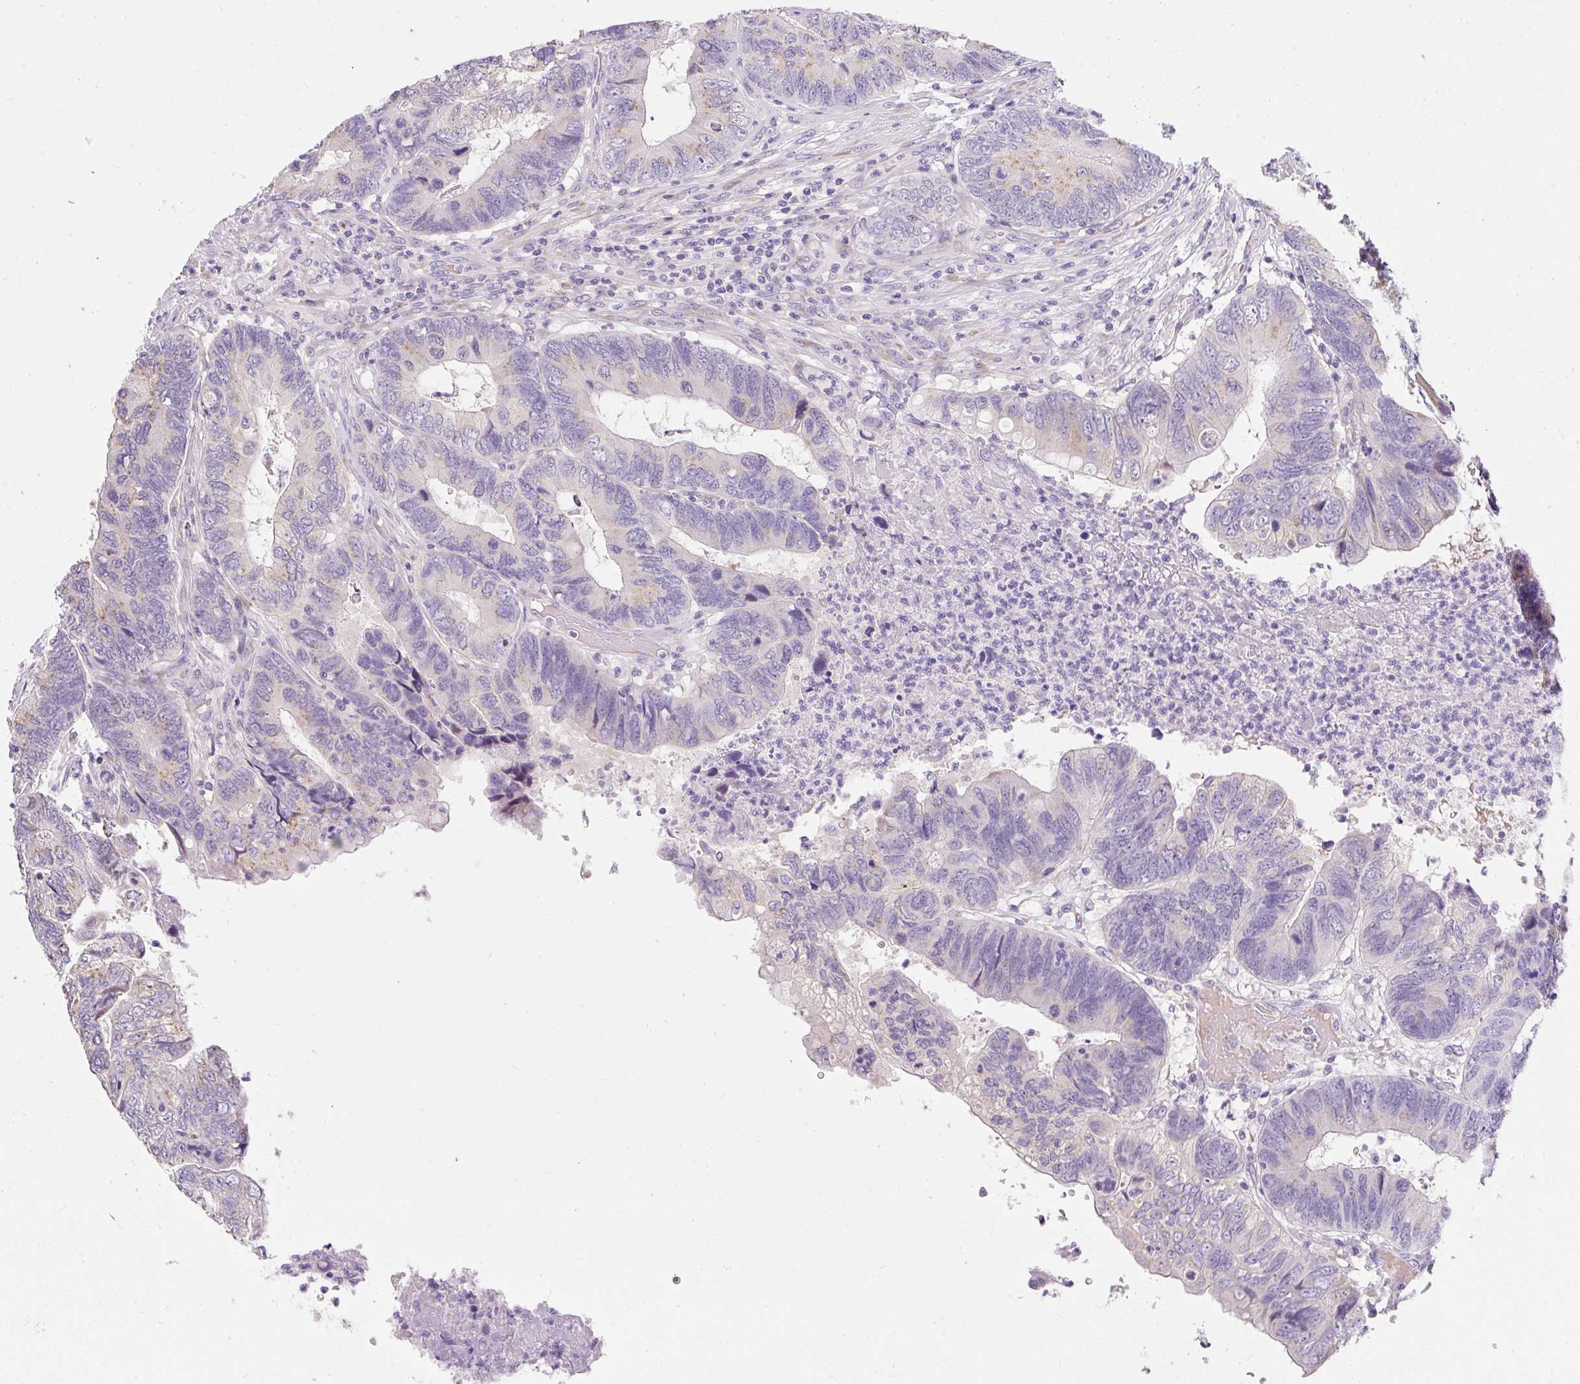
{"staining": {"intensity": "weak", "quantity": "<25%", "location": "cytoplasmic/membranous"}, "tissue": "colorectal cancer", "cell_type": "Tumor cells", "image_type": "cancer", "snomed": [{"axis": "morphology", "description": "Adenocarcinoma, NOS"}, {"axis": "topography", "description": "Colon"}], "caption": "IHC image of adenocarcinoma (colorectal) stained for a protein (brown), which demonstrates no staining in tumor cells.", "gene": "DTX4", "patient": {"sex": "female", "age": 67}}